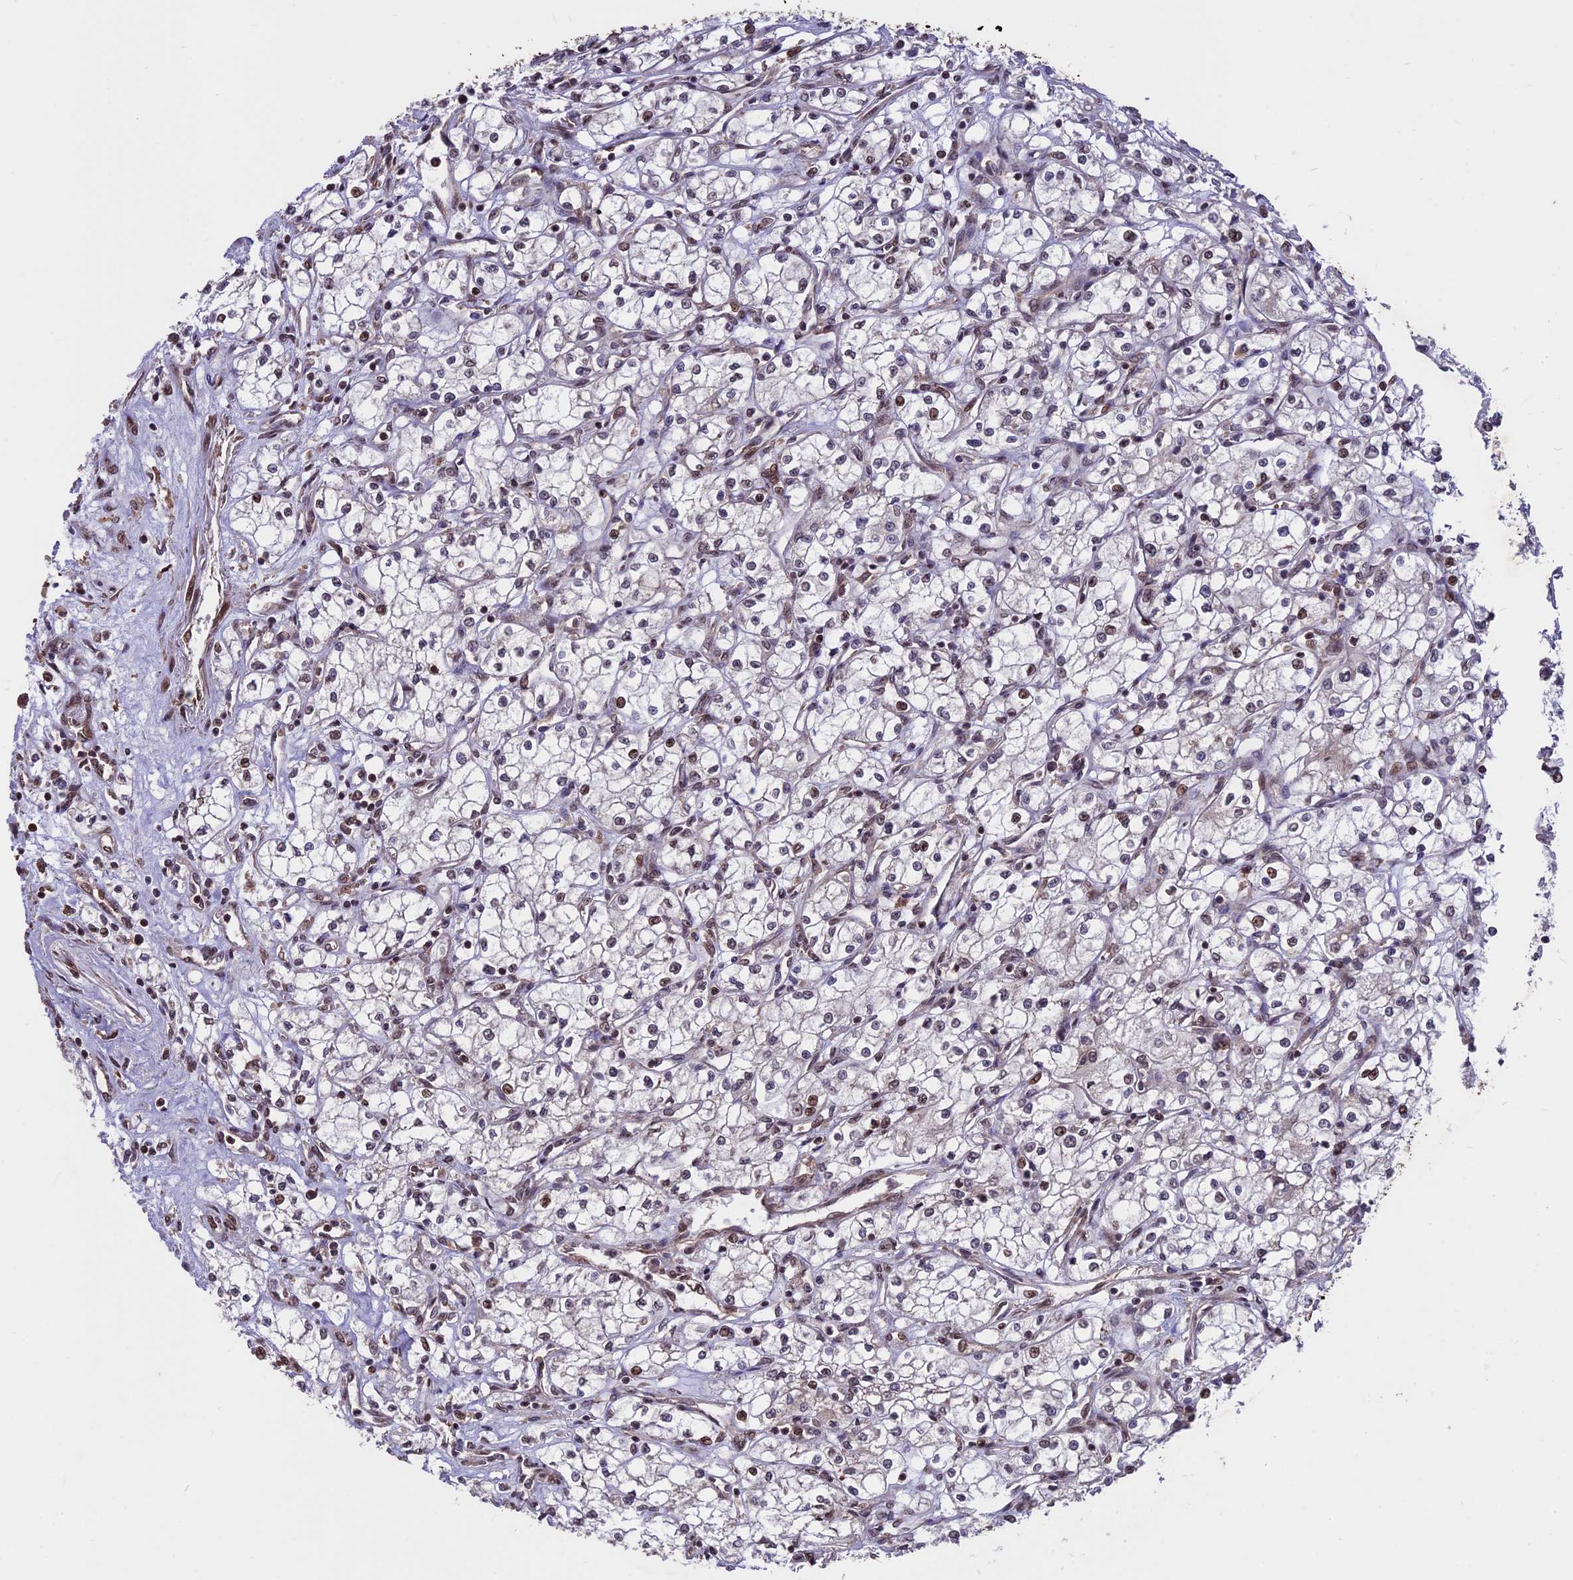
{"staining": {"intensity": "weak", "quantity": "<25%", "location": "nuclear"}, "tissue": "renal cancer", "cell_type": "Tumor cells", "image_type": "cancer", "snomed": [{"axis": "morphology", "description": "Adenocarcinoma, NOS"}, {"axis": "topography", "description": "Kidney"}], "caption": "Protein analysis of renal adenocarcinoma displays no significant staining in tumor cells. (Brightfield microscopy of DAB immunohistochemistry at high magnification).", "gene": "ZNF598", "patient": {"sex": "male", "age": 59}}